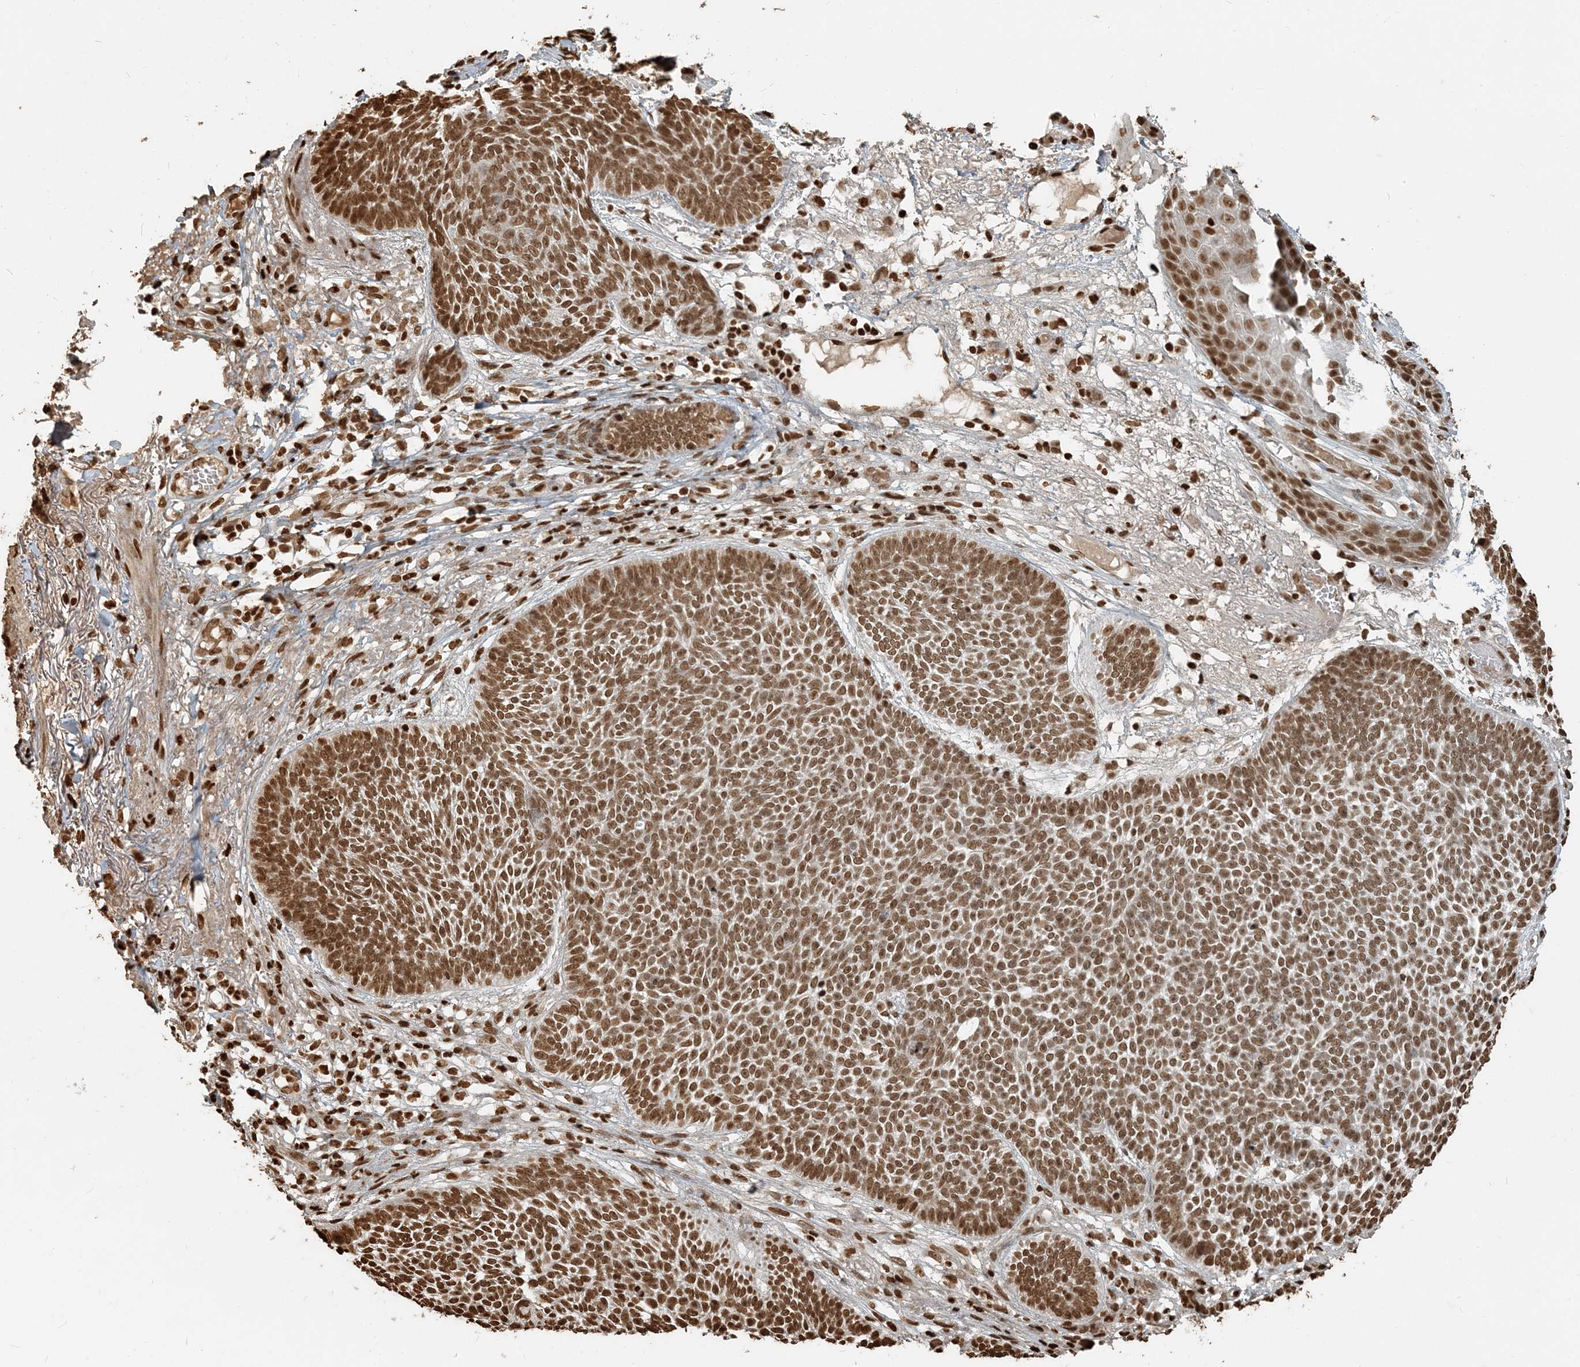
{"staining": {"intensity": "strong", "quantity": ">75%", "location": "nuclear"}, "tissue": "skin cancer", "cell_type": "Tumor cells", "image_type": "cancer", "snomed": [{"axis": "morphology", "description": "Normal tissue, NOS"}, {"axis": "morphology", "description": "Basal cell carcinoma"}, {"axis": "topography", "description": "Skin"}], "caption": "Immunohistochemical staining of skin basal cell carcinoma shows strong nuclear protein positivity in approximately >75% of tumor cells. (IHC, brightfield microscopy, high magnification).", "gene": "H3-3B", "patient": {"sex": "male", "age": 64}}